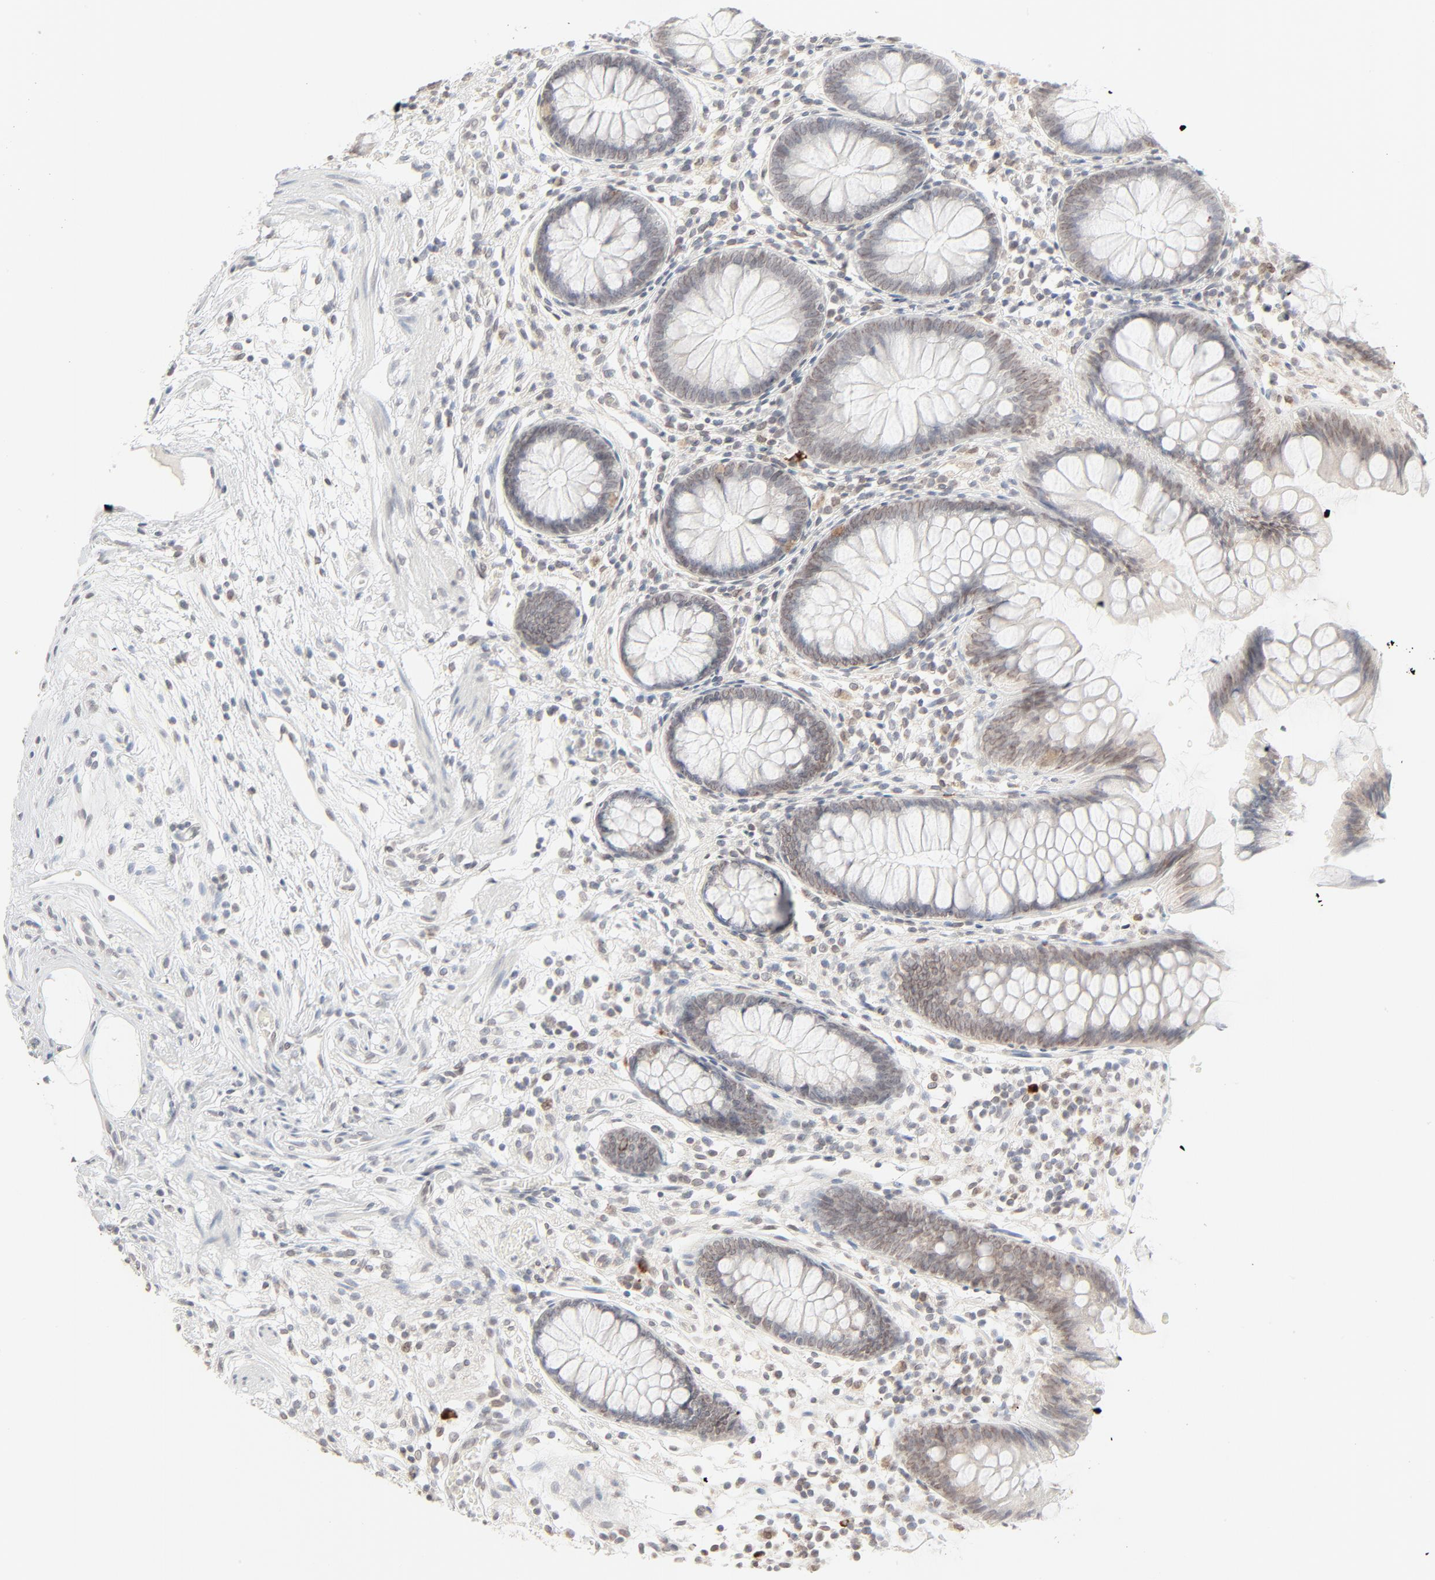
{"staining": {"intensity": "weak", "quantity": "25%-75%", "location": "cytoplasmic/membranous,nuclear"}, "tissue": "appendix", "cell_type": "Glandular cells", "image_type": "normal", "snomed": [{"axis": "morphology", "description": "Normal tissue, NOS"}, {"axis": "topography", "description": "Appendix"}], "caption": "An immunohistochemistry photomicrograph of unremarkable tissue is shown. Protein staining in brown labels weak cytoplasmic/membranous,nuclear positivity in appendix within glandular cells. (DAB IHC with brightfield microscopy, high magnification).", "gene": "MAD1L1", "patient": {"sex": "male", "age": 38}}